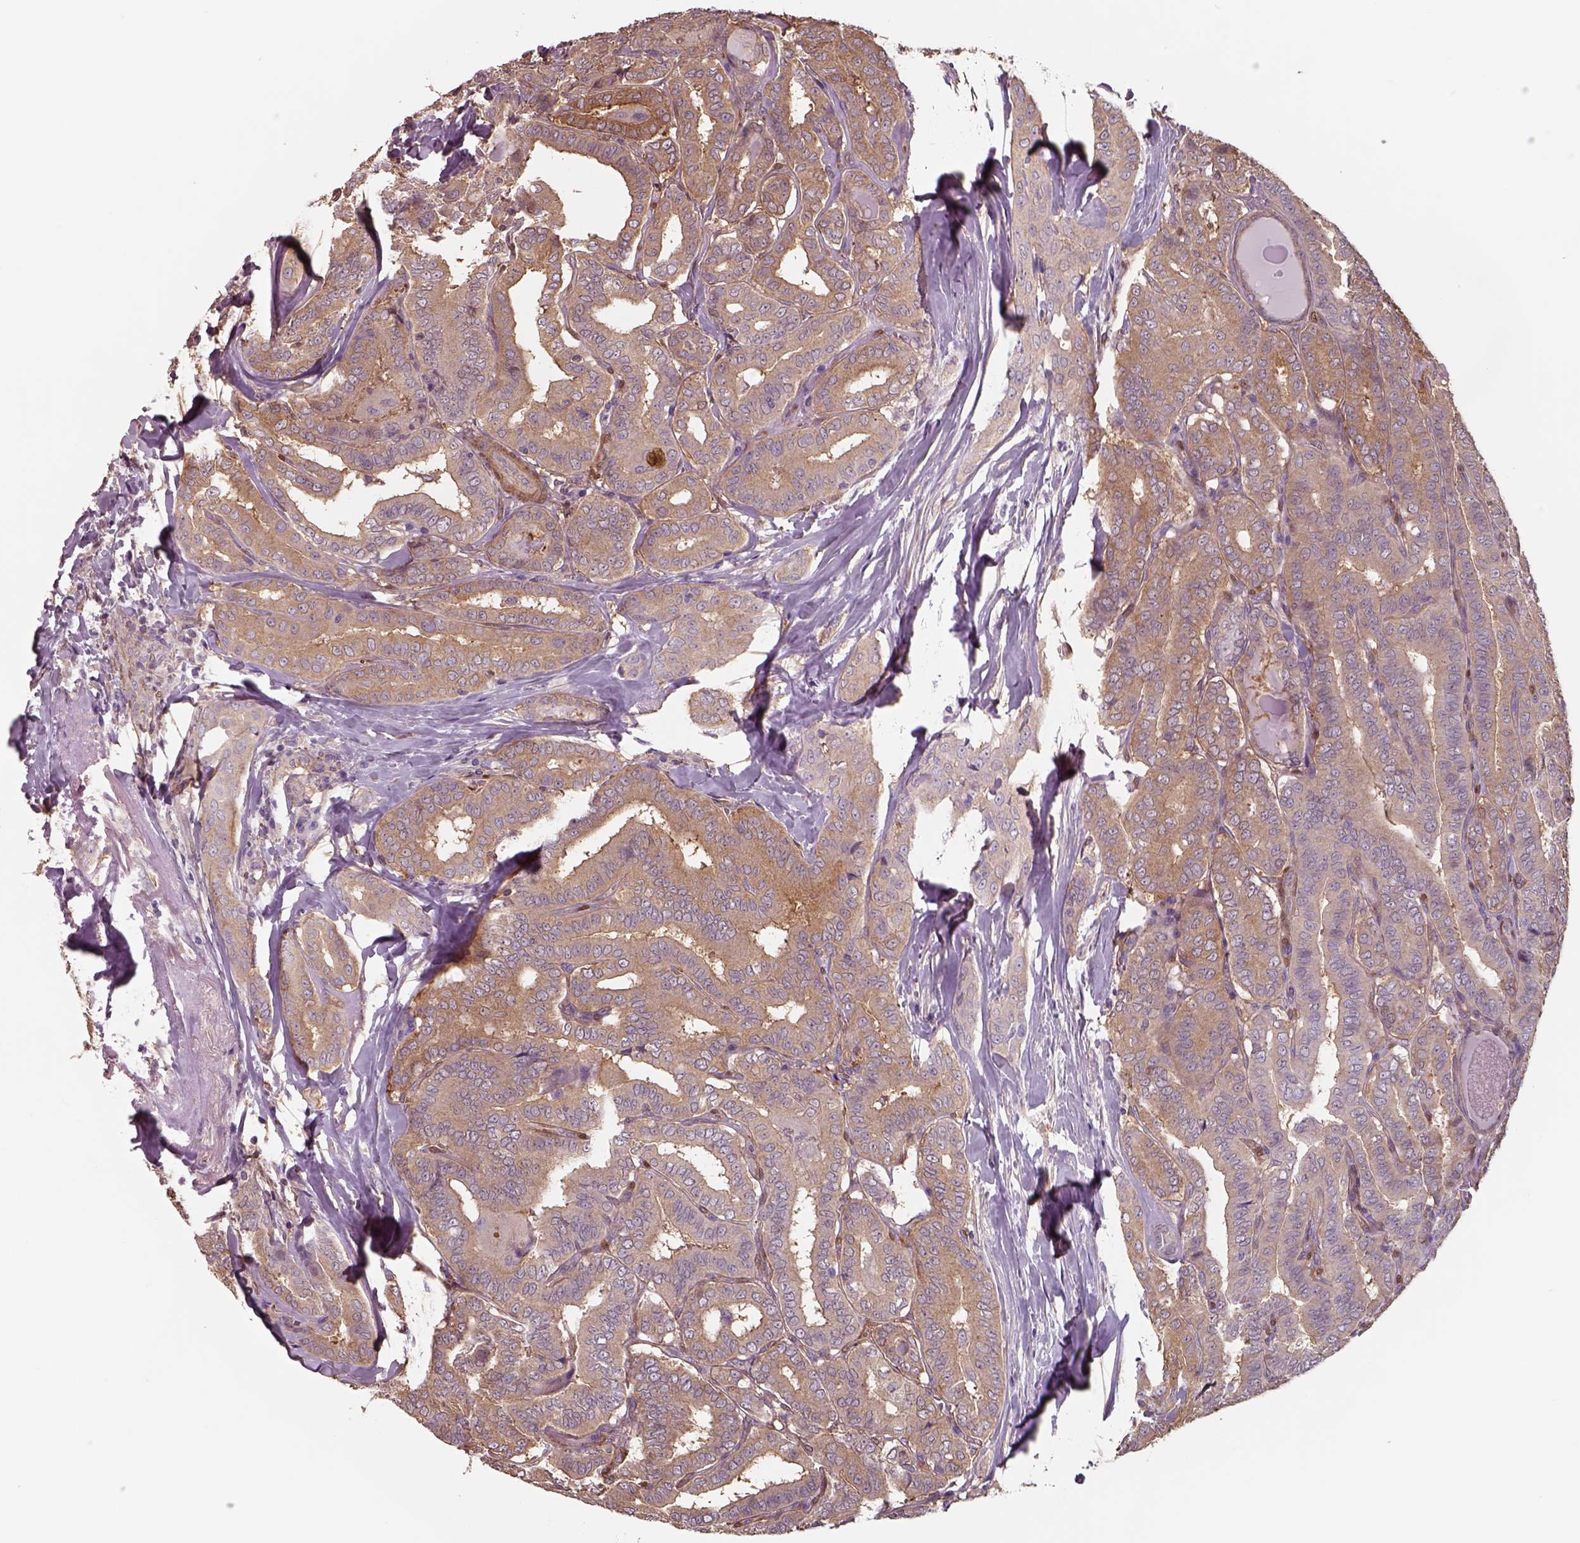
{"staining": {"intensity": "moderate", "quantity": "<25%", "location": "cytoplasmic/membranous"}, "tissue": "thyroid cancer", "cell_type": "Tumor cells", "image_type": "cancer", "snomed": [{"axis": "morphology", "description": "Papillary adenocarcinoma, NOS"}, {"axis": "morphology", "description": "Papillary adenoma metastatic"}, {"axis": "topography", "description": "Thyroid gland"}], "caption": "Tumor cells display low levels of moderate cytoplasmic/membranous positivity in approximately <25% of cells in human thyroid cancer (papillary adenocarcinoma). The protein of interest is shown in brown color, while the nuclei are stained blue.", "gene": "ISYNA1", "patient": {"sex": "female", "age": 50}}